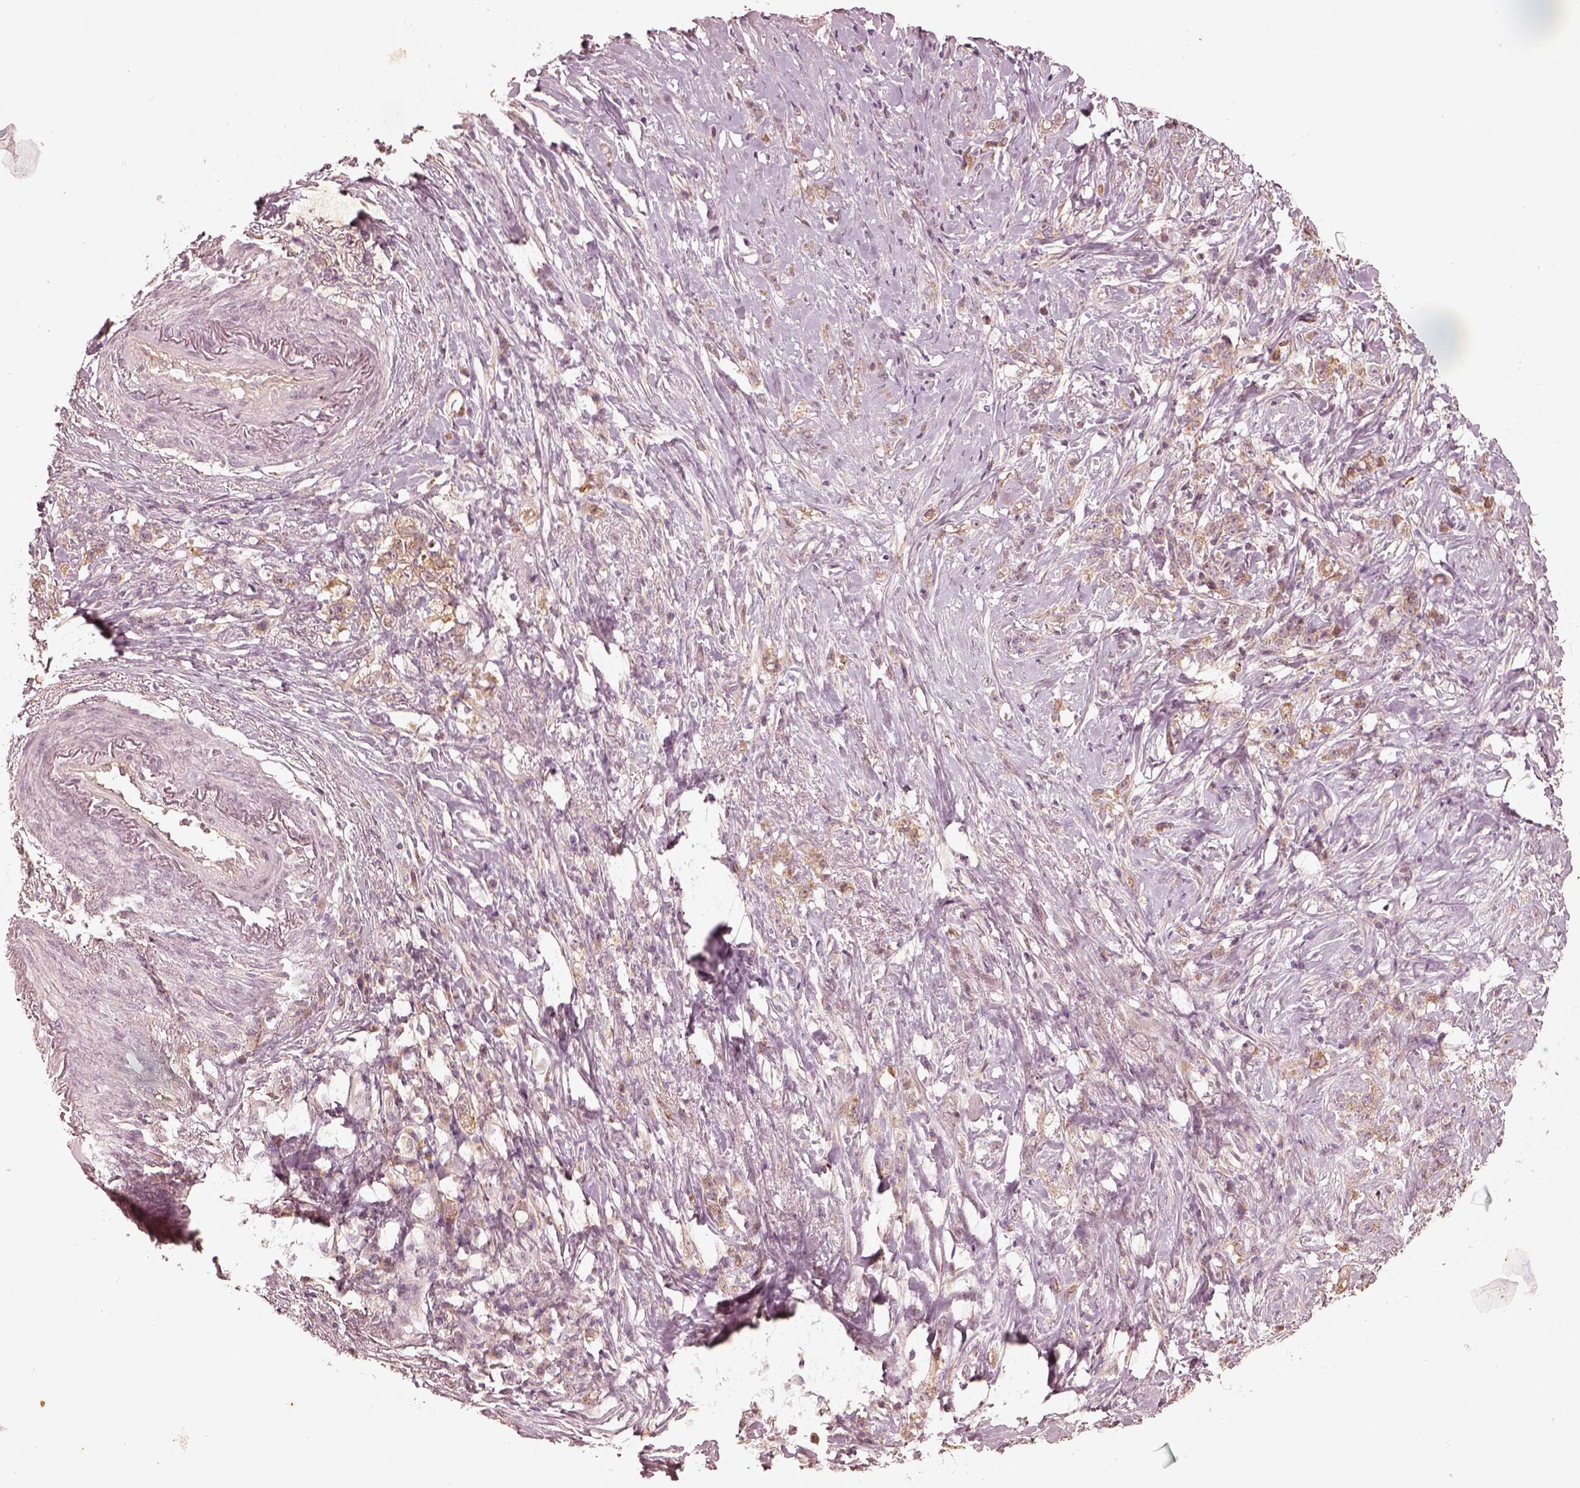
{"staining": {"intensity": "moderate", "quantity": ">75%", "location": "cytoplasmic/membranous"}, "tissue": "stomach cancer", "cell_type": "Tumor cells", "image_type": "cancer", "snomed": [{"axis": "morphology", "description": "Adenocarcinoma, NOS"}, {"axis": "topography", "description": "Stomach, lower"}], "caption": "This micrograph exhibits stomach adenocarcinoma stained with IHC to label a protein in brown. The cytoplasmic/membranous of tumor cells show moderate positivity for the protein. Nuclei are counter-stained blue.", "gene": "WLS", "patient": {"sex": "male", "age": 88}}